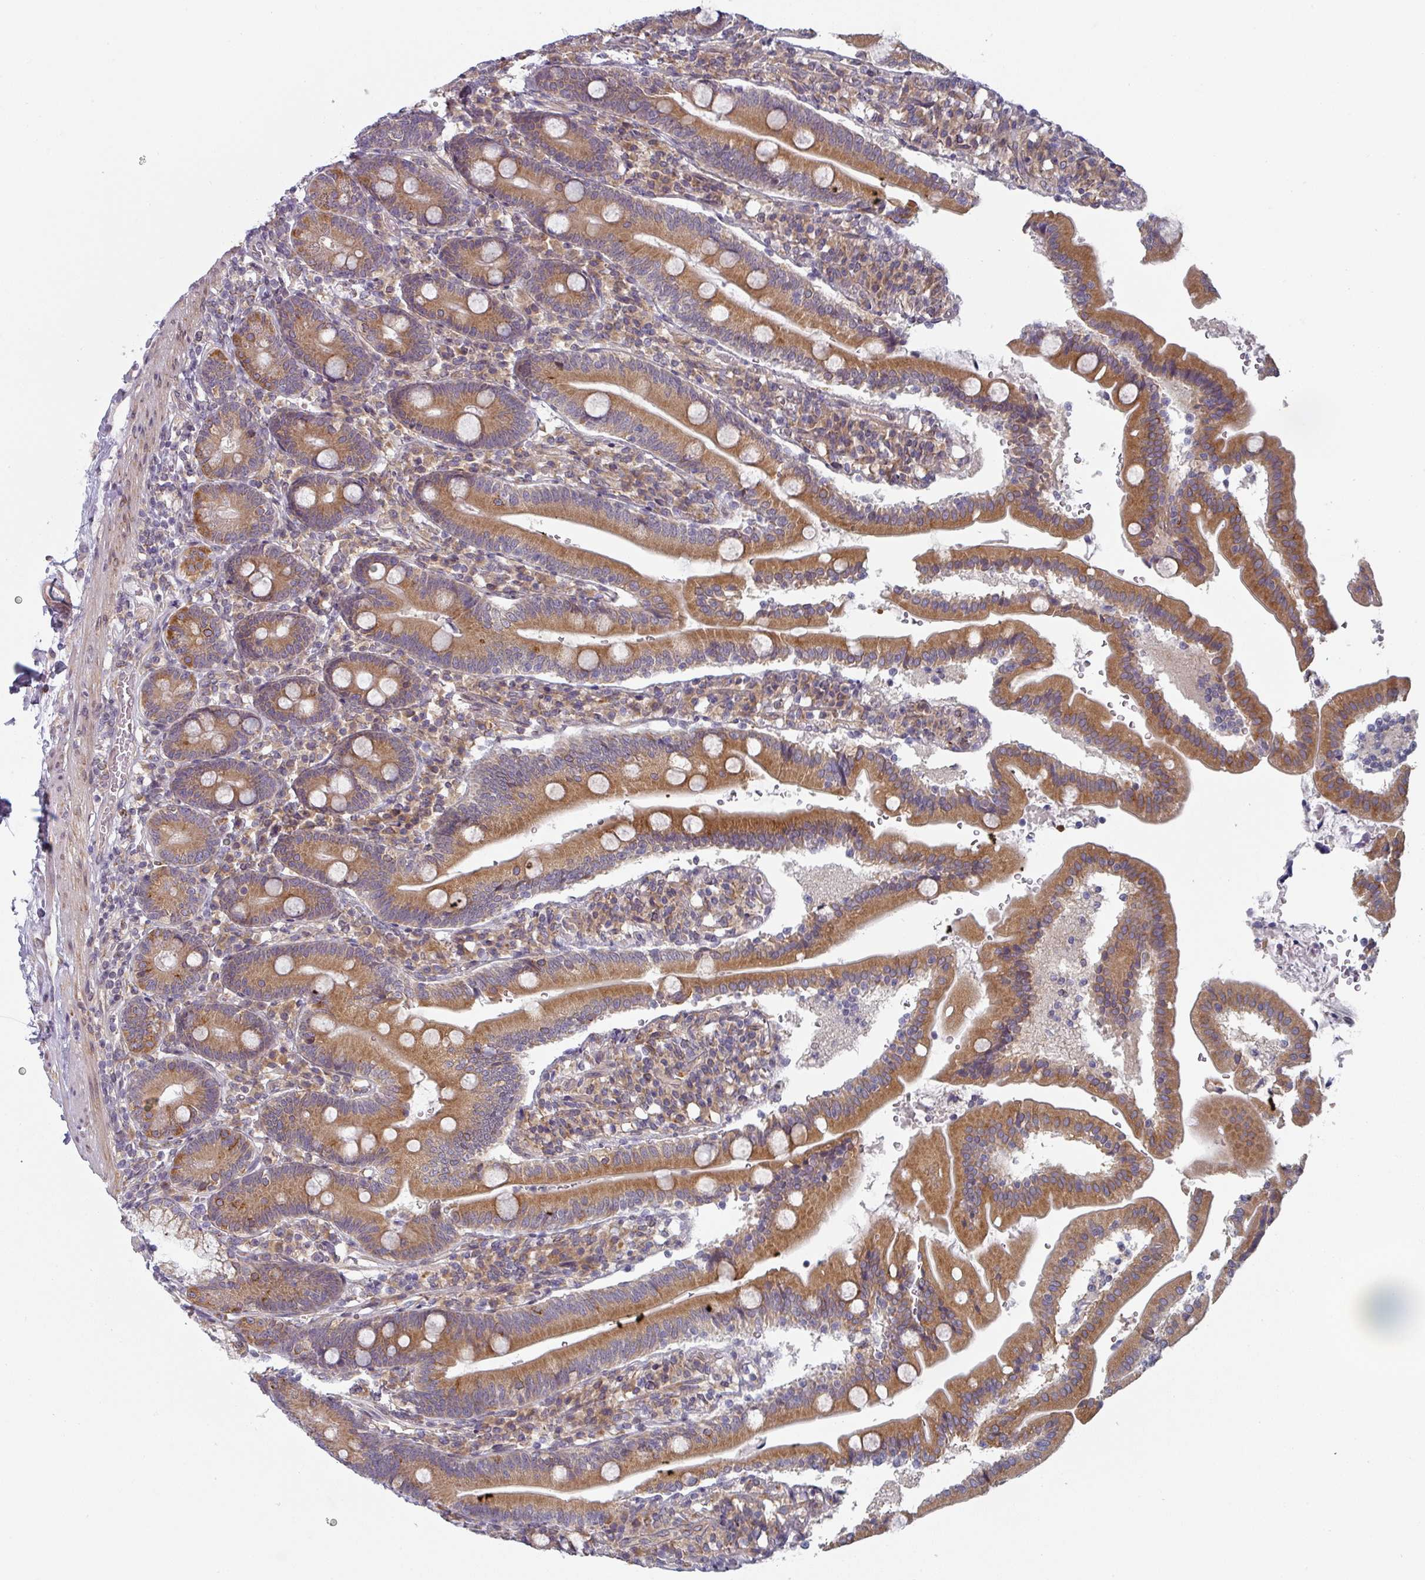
{"staining": {"intensity": "strong", "quantity": ">75%", "location": "cytoplasmic/membranous"}, "tissue": "duodenum", "cell_type": "Glandular cells", "image_type": "normal", "snomed": [{"axis": "morphology", "description": "Normal tissue, NOS"}, {"axis": "topography", "description": "Duodenum"}], "caption": "Protein positivity by IHC demonstrates strong cytoplasmic/membranous expression in approximately >75% of glandular cells in normal duodenum.", "gene": "TAPT1", "patient": {"sex": "female", "age": 67}}